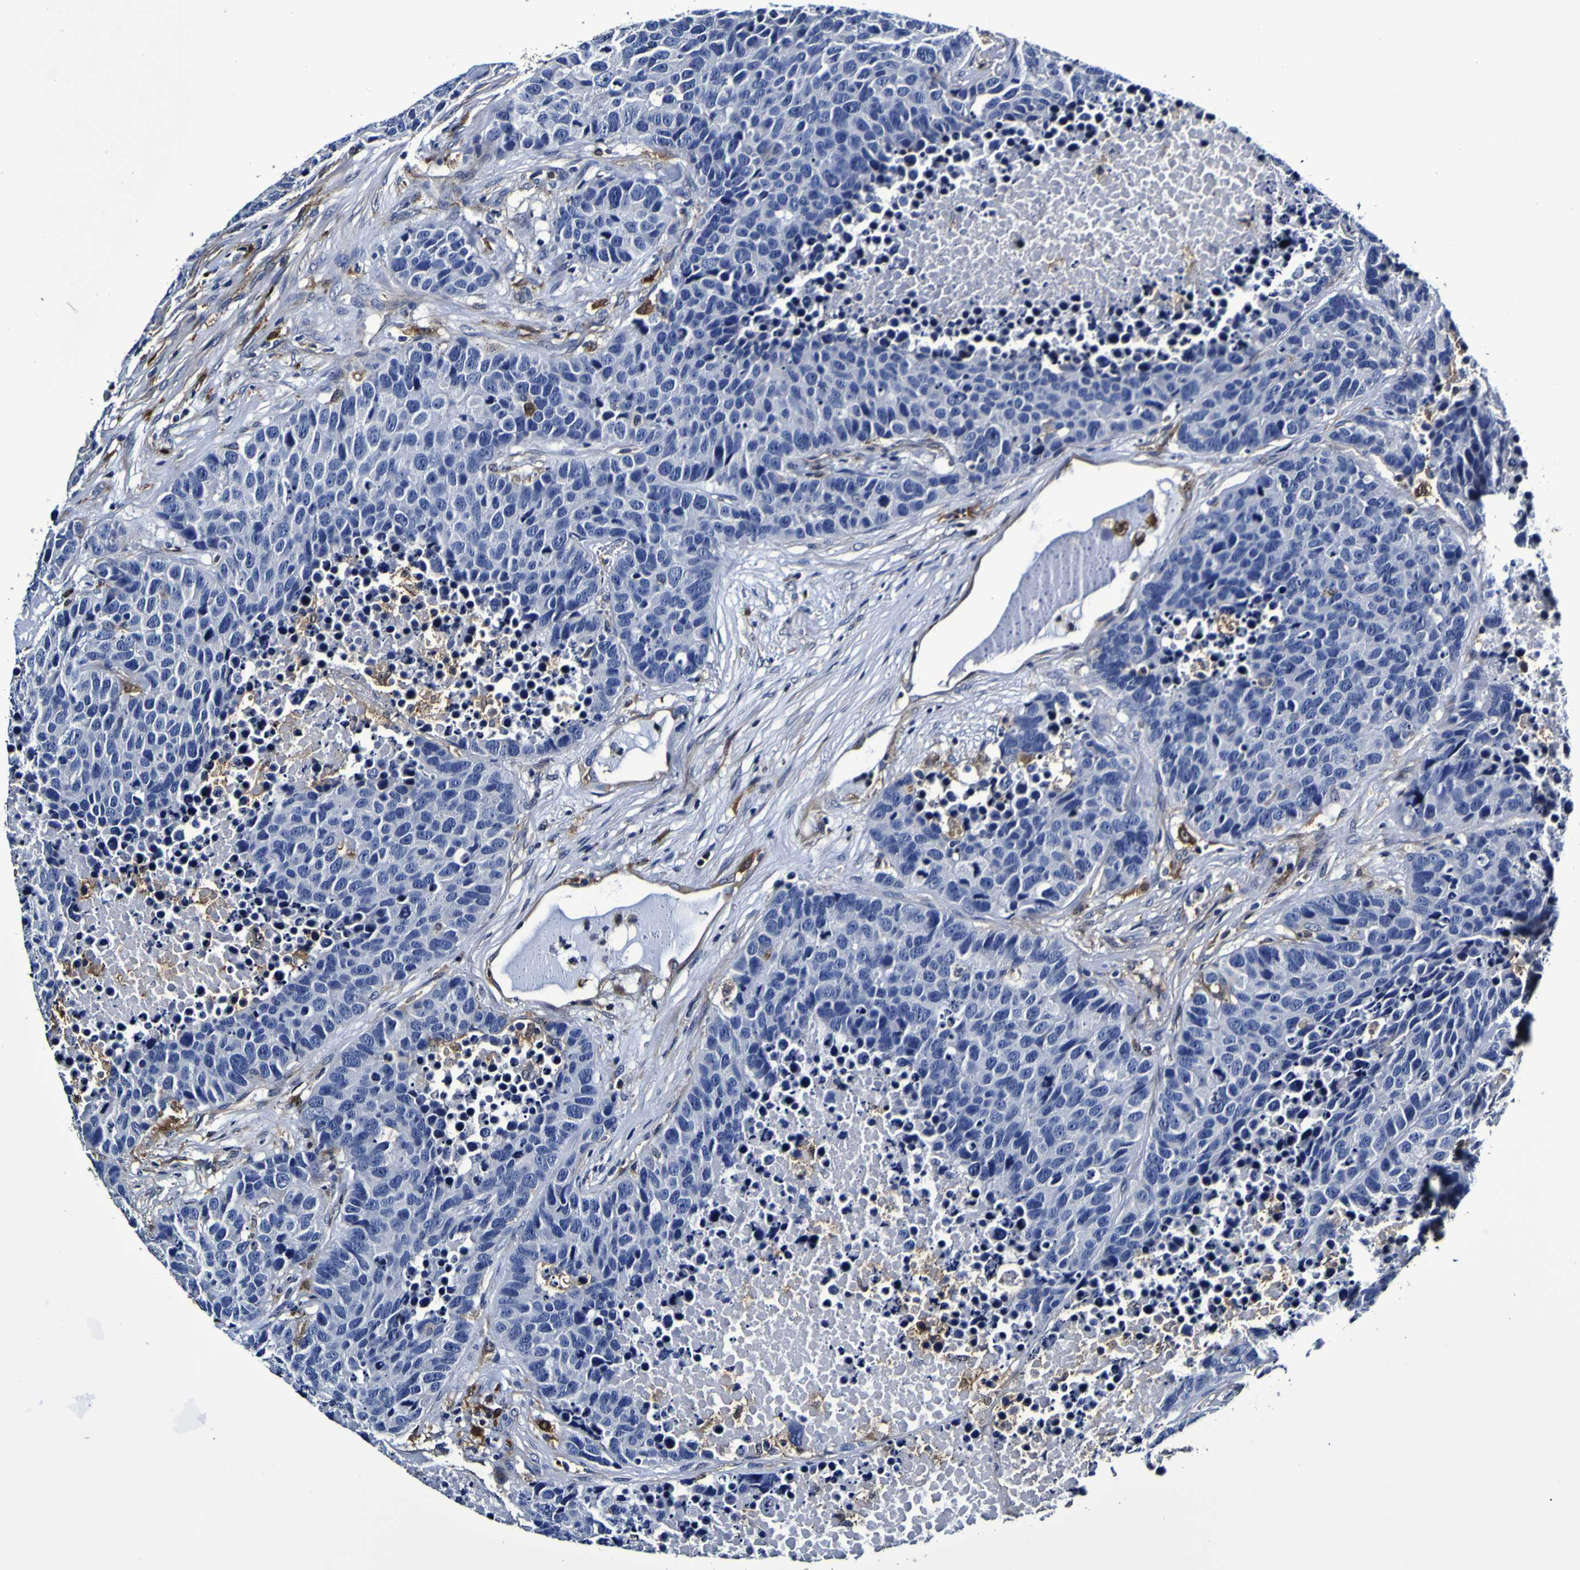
{"staining": {"intensity": "negative", "quantity": "none", "location": "none"}, "tissue": "carcinoid", "cell_type": "Tumor cells", "image_type": "cancer", "snomed": [{"axis": "morphology", "description": "Carcinoid, malignant, NOS"}, {"axis": "topography", "description": "Lung"}], "caption": "Tumor cells are negative for protein expression in human carcinoid (malignant). (Brightfield microscopy of DAB (3,3'-diaminobenzidine) IHC at high magnification).", "gene": "GPX1", "patient": {"sex": "male", "age": 60}}